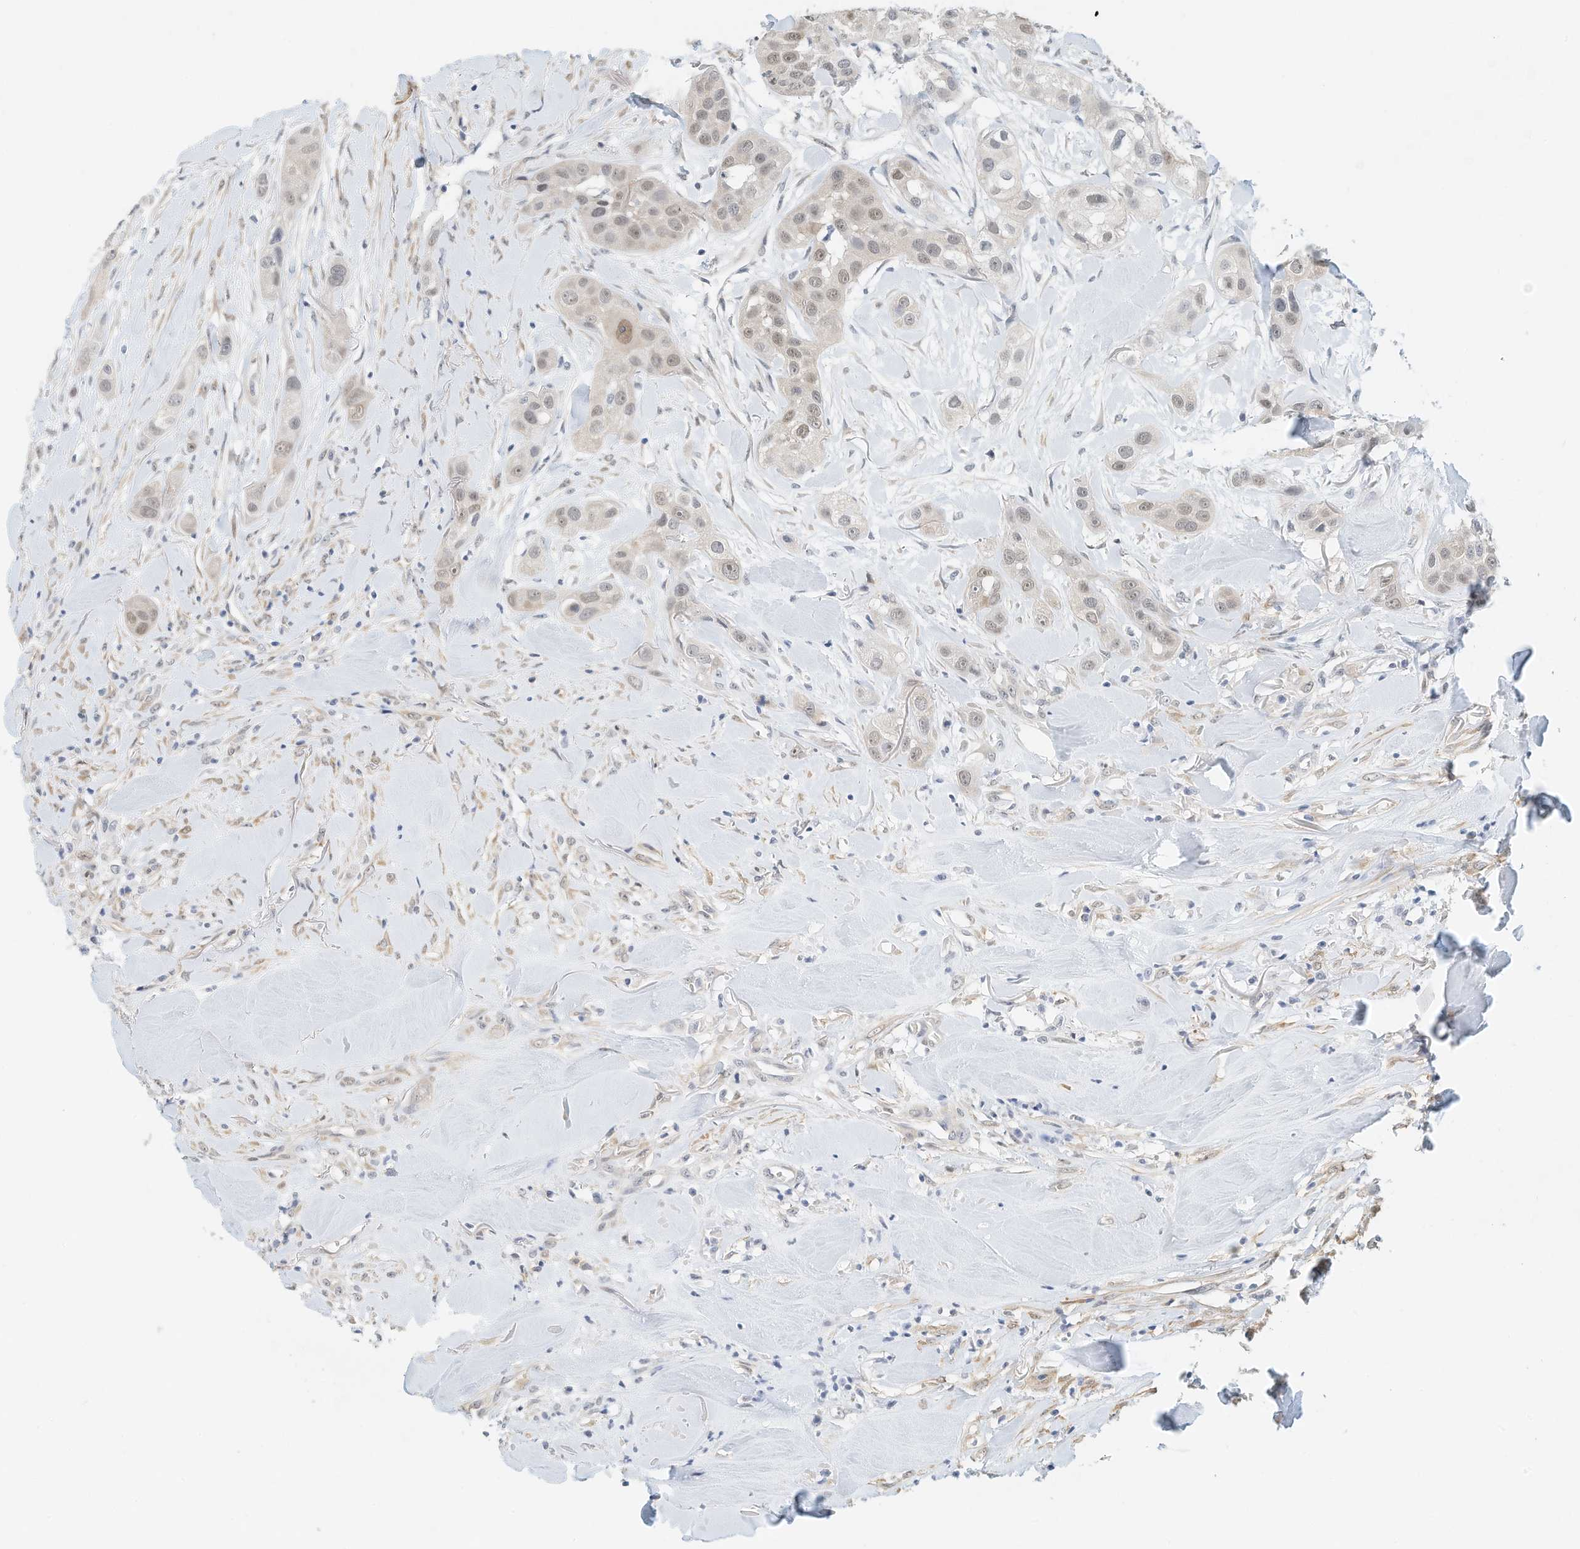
{"staining": {"intensity": "moderate", "quantity": "<25%", "location": "nuclear"}, "tissue": "head and neck cancer", "cell_type": "Tumor cells", "image_type": "cancer", "snomed": [{"axis": "morphology", "description": "Normal tissue, NOS"}, {"axis": "morphology", "description": "Squamous cell carcinoma, NOS"}, {"axis": "topography", "description": "Skeletal muscle"}, {"axis": "topography", "description": "Head-Neck"}], "caption": "This histopathology image demonstrates immunohistochemistry staining of human head and neck cancer (squamous cell carcinoma), with low moderate nuclear positivity in about <25% of tumor cells.", "gene": "ARHGAP28", "patient": {"sex": "male", "age": 51}}